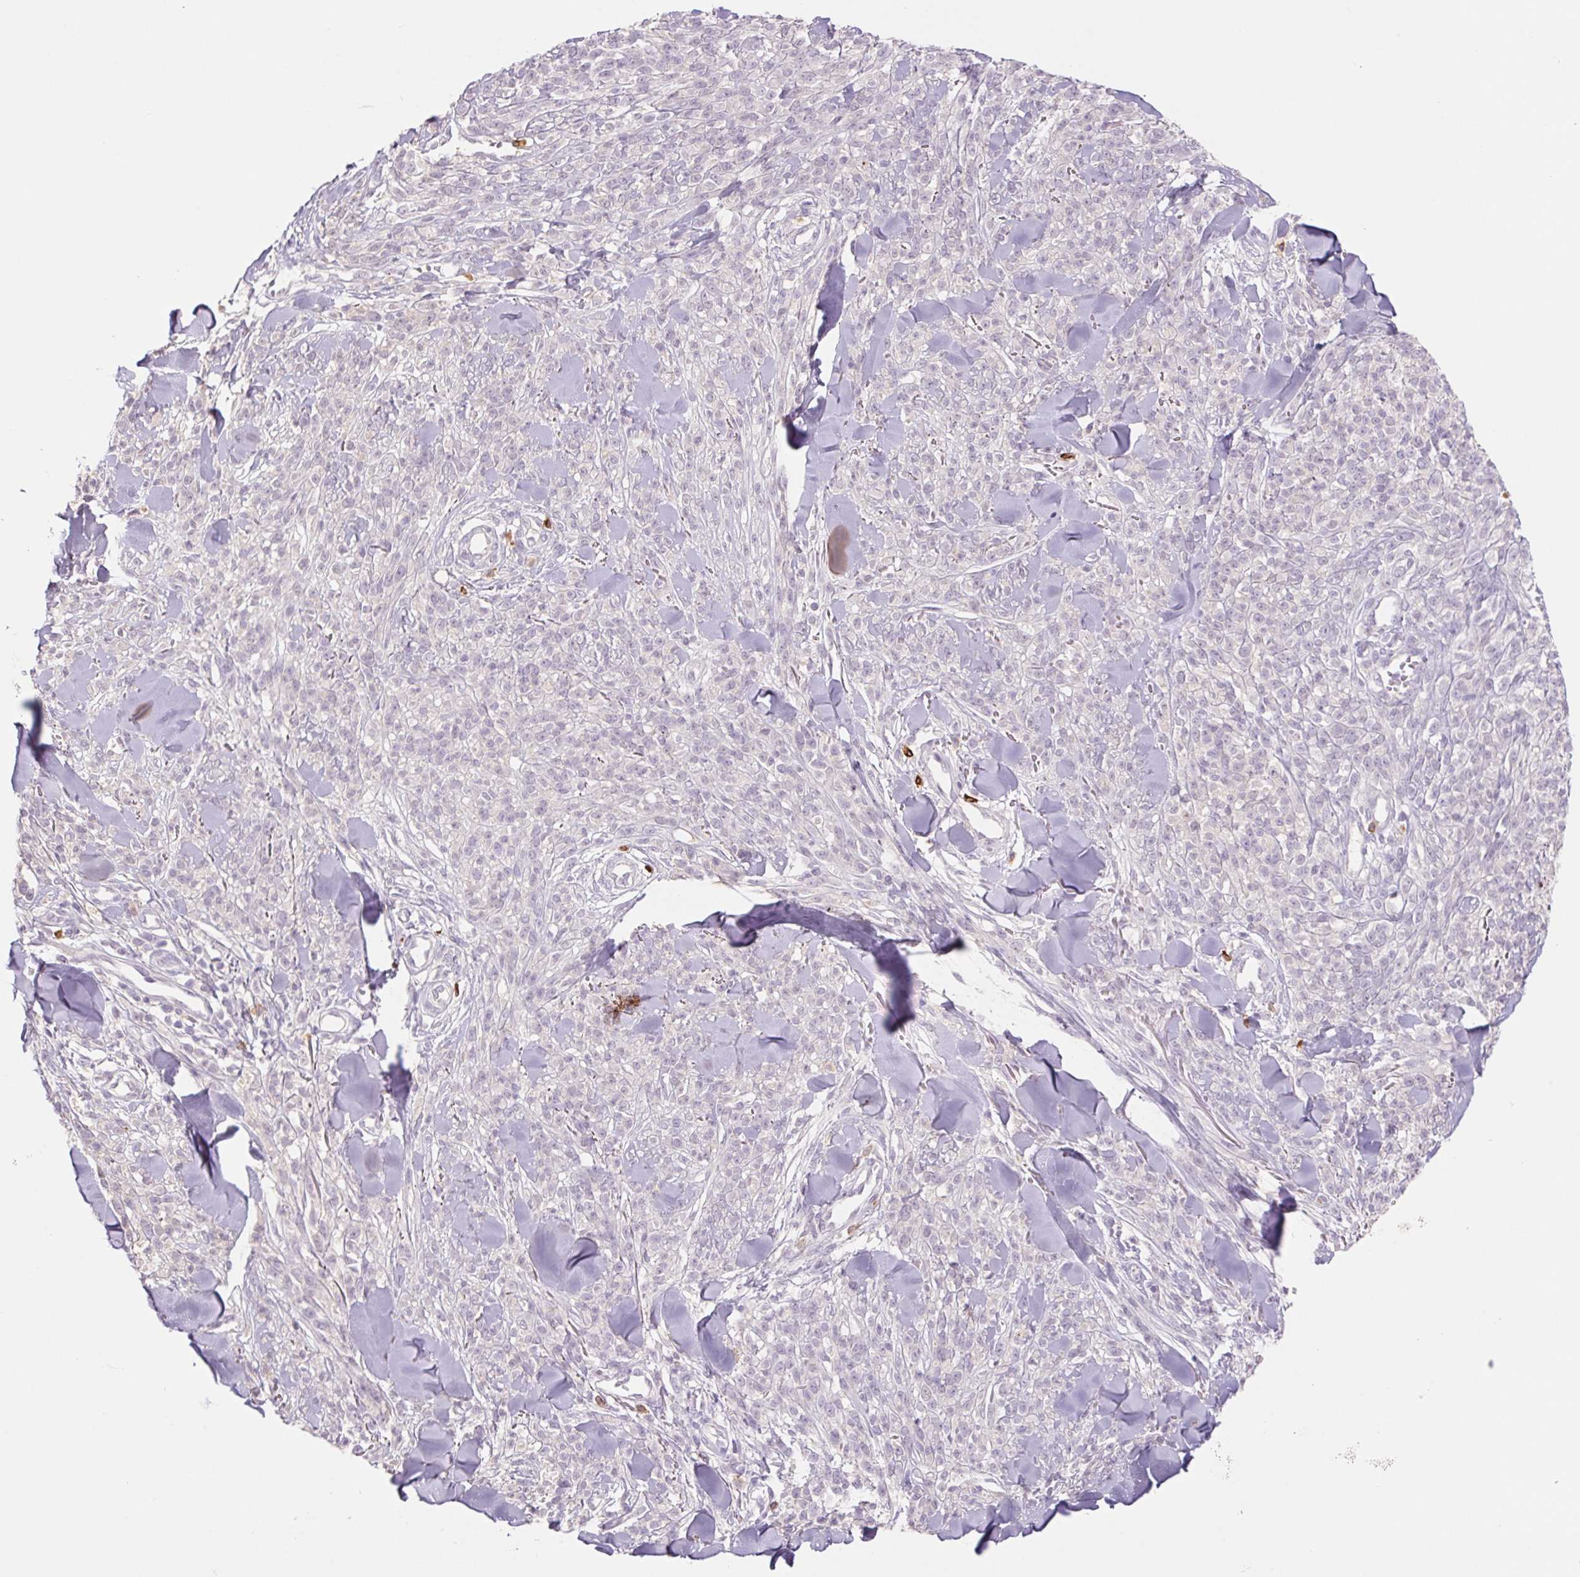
{"staining": {"intensity": "negative", "quantity": "none", "location": "none"}, "tissue": "melanoma", "cell_type": "Tumor cells", "image_type": "cancer", "snomed": [{"axis": "morphology", "description": "Malignant melanoma, NOS"}, {"axis": "topography", "description": "Skin"}, {"axis": "topography", "description": "Skin of trunk"}], "caption": "Tumor cells show no significant staining in malignant melanoma. (Stains: DAB immunohistochemistry with hematoxylin counter stain, Microscopy: brightfield microscopy at high magnification).", "gene": "KRT1", "patient": {"sex": "male", "age": 74}}